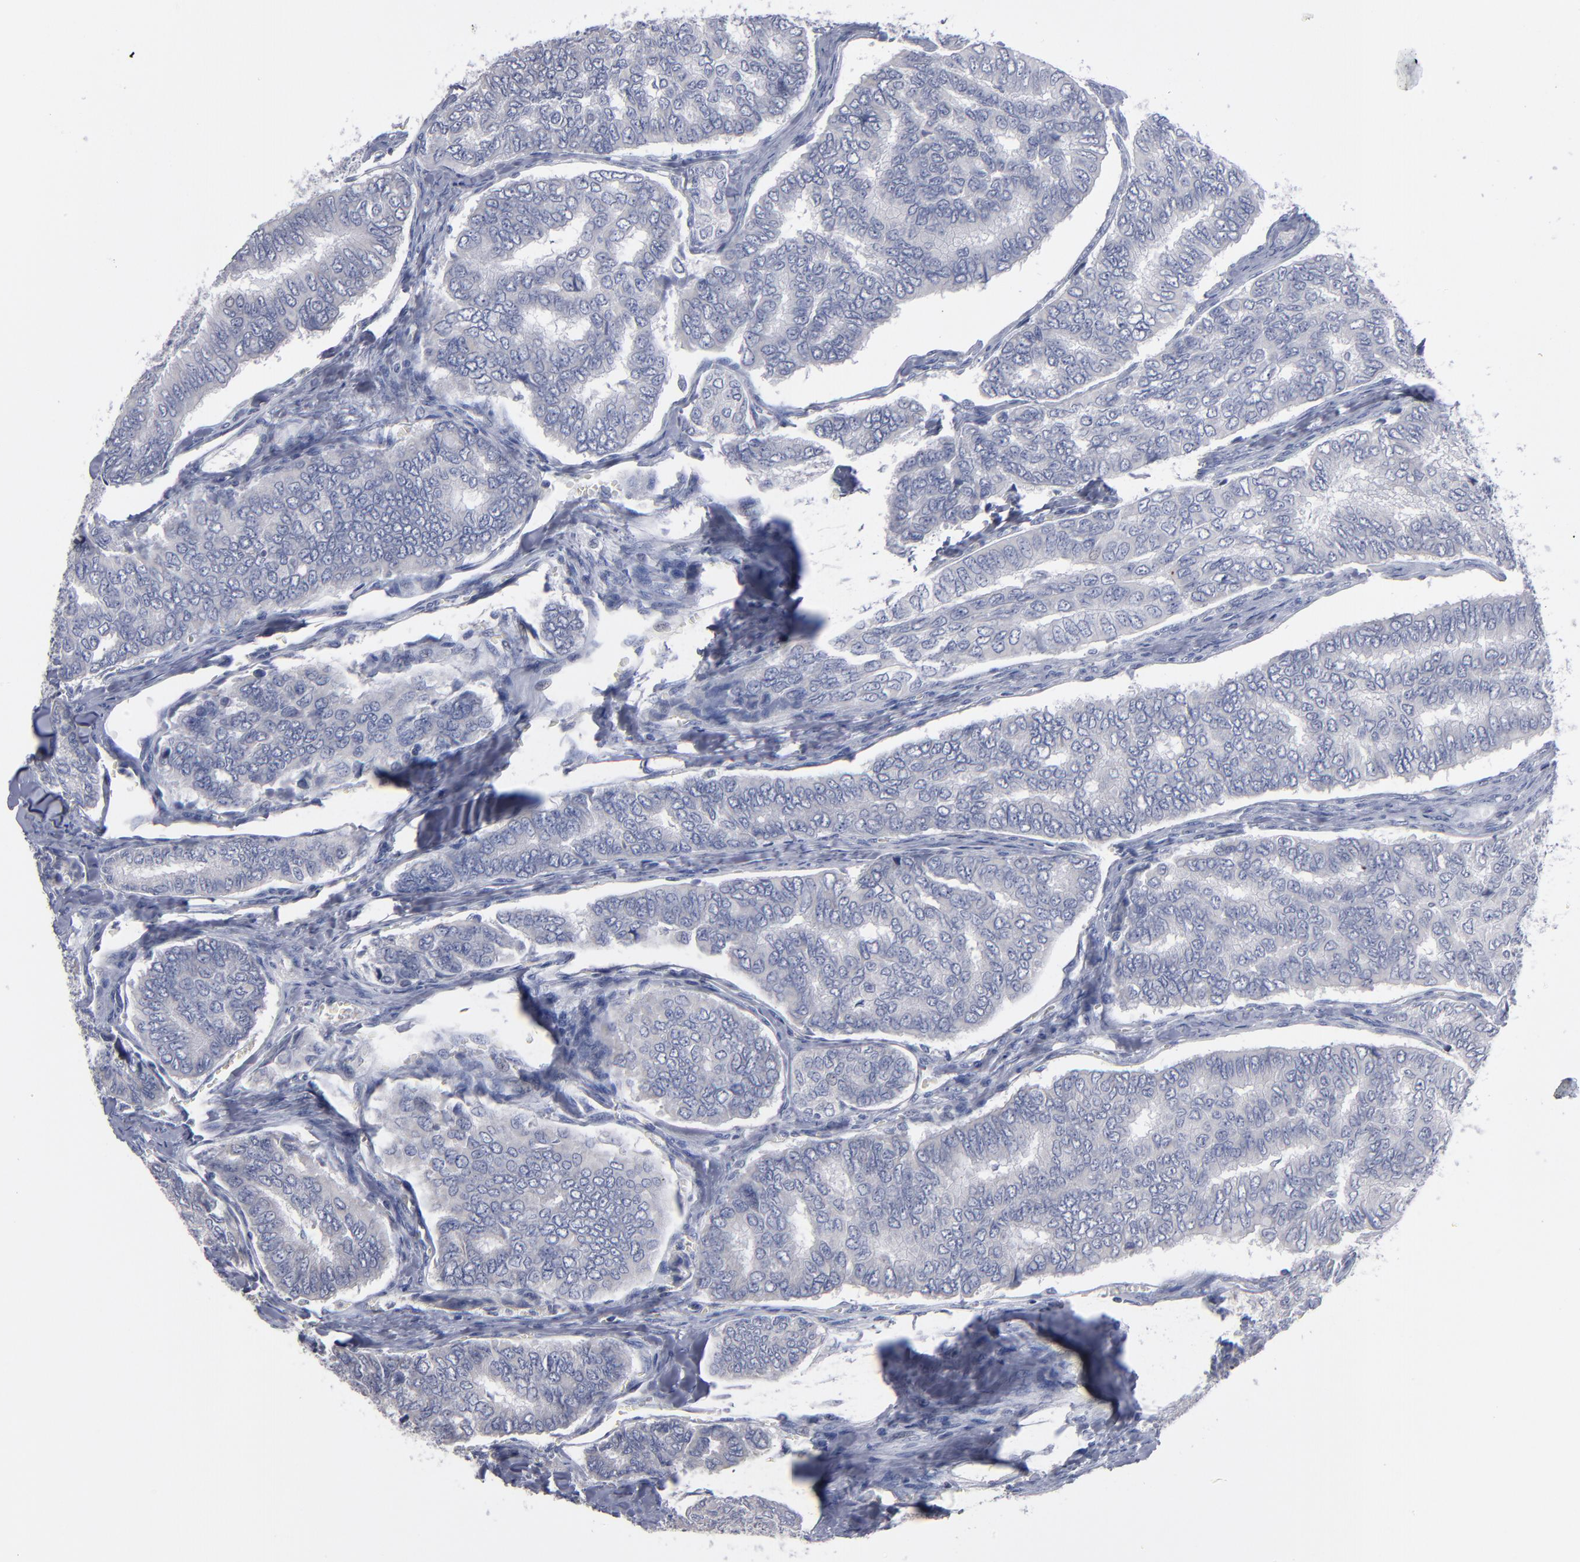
{"staining": {"intensity": "negative", "quantity": "none", "location": "none"}, "tissue": "thyroid cancer", "cell_type": "Tumor cells", "image_type": "cancer", "snomed": [{"axis": "morphology", "description": "Papillary adenocarcinoma, NOS"}, {"axis": "topography", "description": "Thyroid gland"}], "caption": "Thyroid papillary adenocarcinoma was stained to show a protein in brown. There is no significant staining in tumor cells. Brightfield microscopy of immunohistochemistry (IHC) stained with DAB (3,3'-diaminobenzidine) (brown) and hematoxylin (blue), captured at high magnification.", "gene": "RPH3A", "patient": {"sex": "female", "age": 35}}